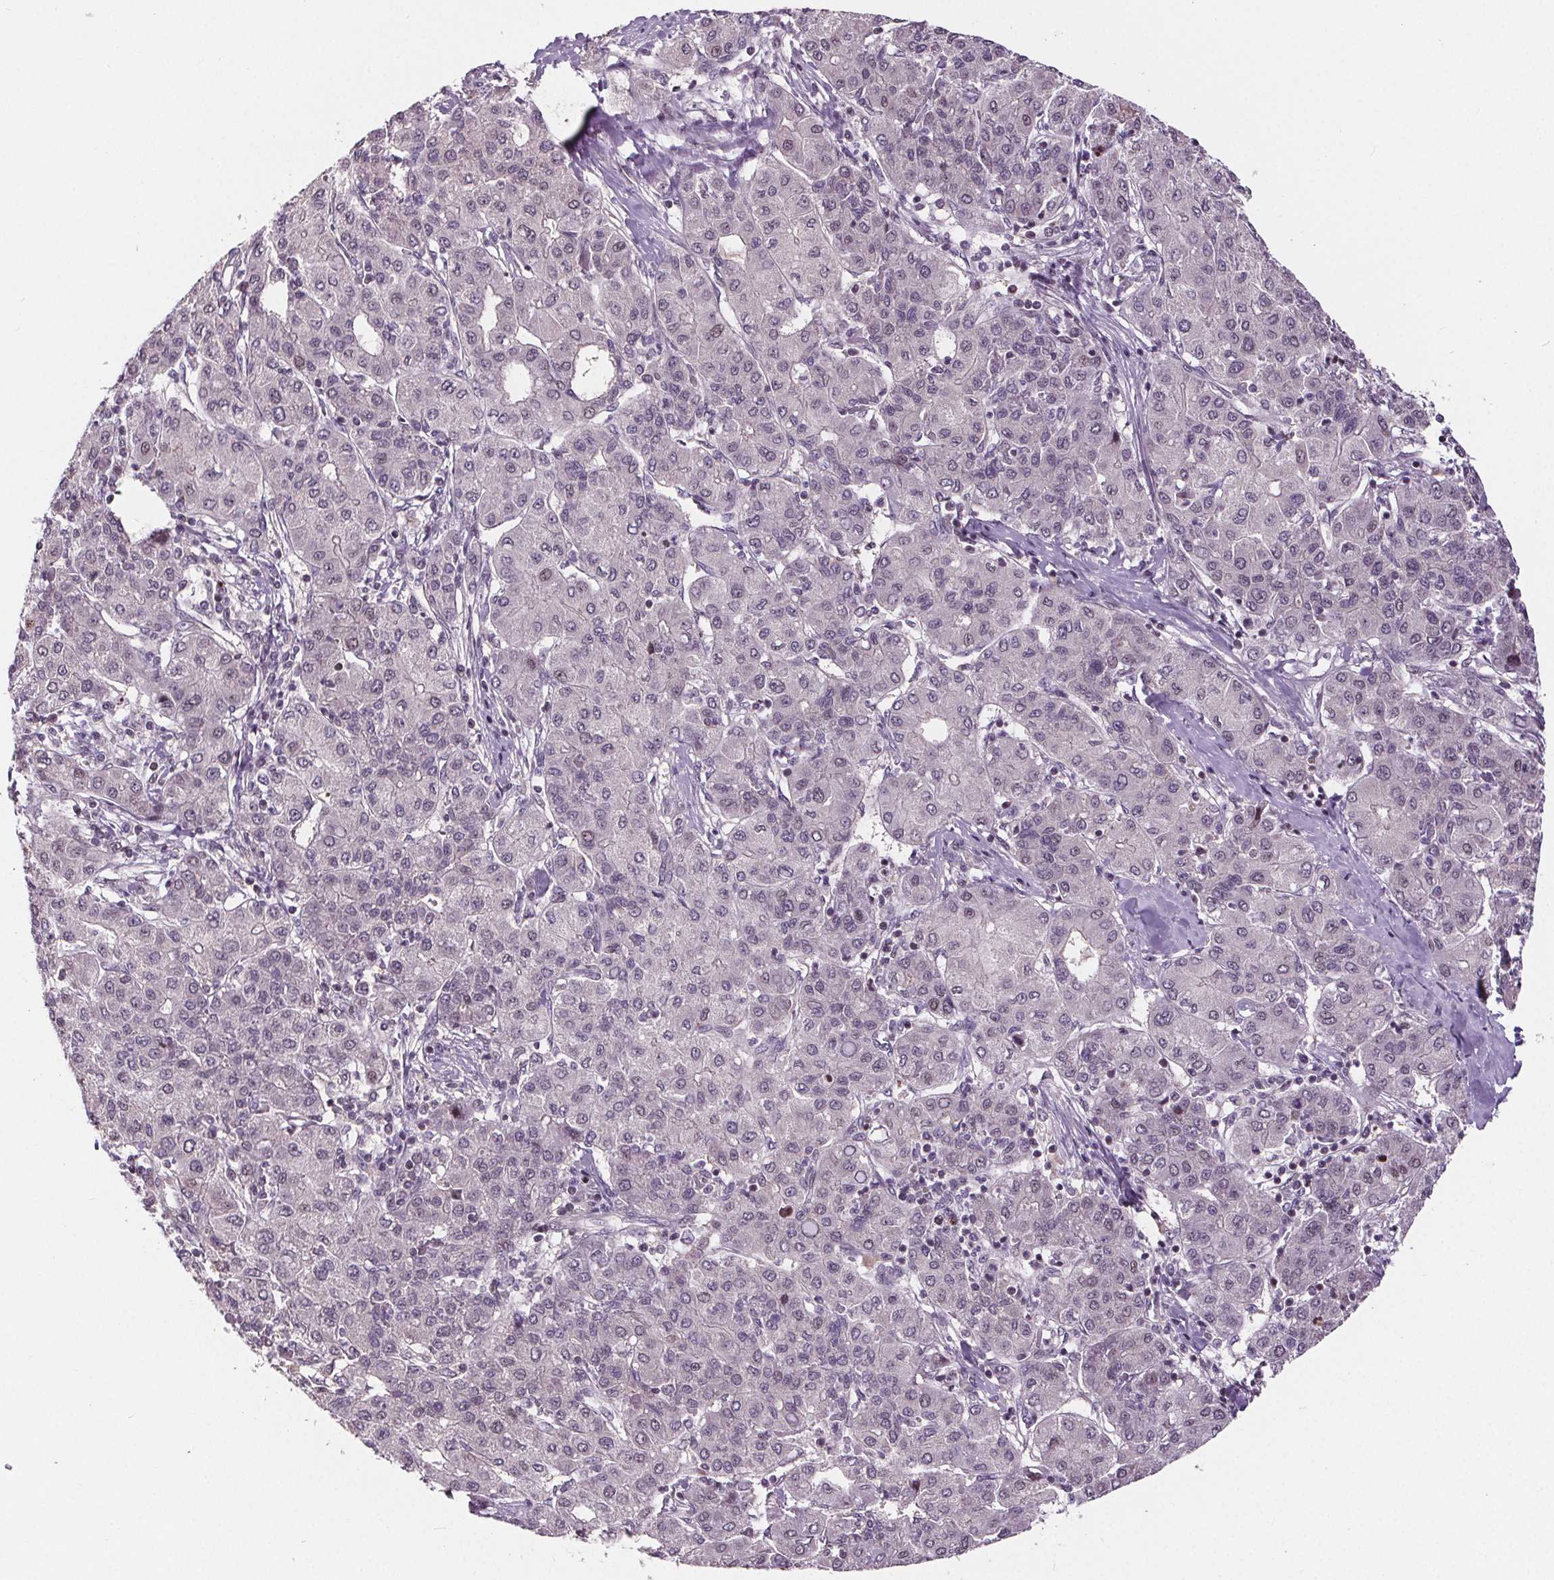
{"staining": {"intensity": "negative", "quantity": "none", "location": "none"}, "tissue": "liver cancer", "cell_type": "Tumor cells", "image_type": "cancer", "snomed": [{"axis": "morphology", "description": "Carcinoma, Hepatocellular, NOS"}, {"axis": "topography", "description": "Liver"}], "caption": "A high-resolution photomicrograph shows IHC staining of hepatocellular carcinoma (liver), which demonstrates no significant staining in tumor cells.", "gene": "SUCLA2", "patient": {"sex": "male", "age": 65}}